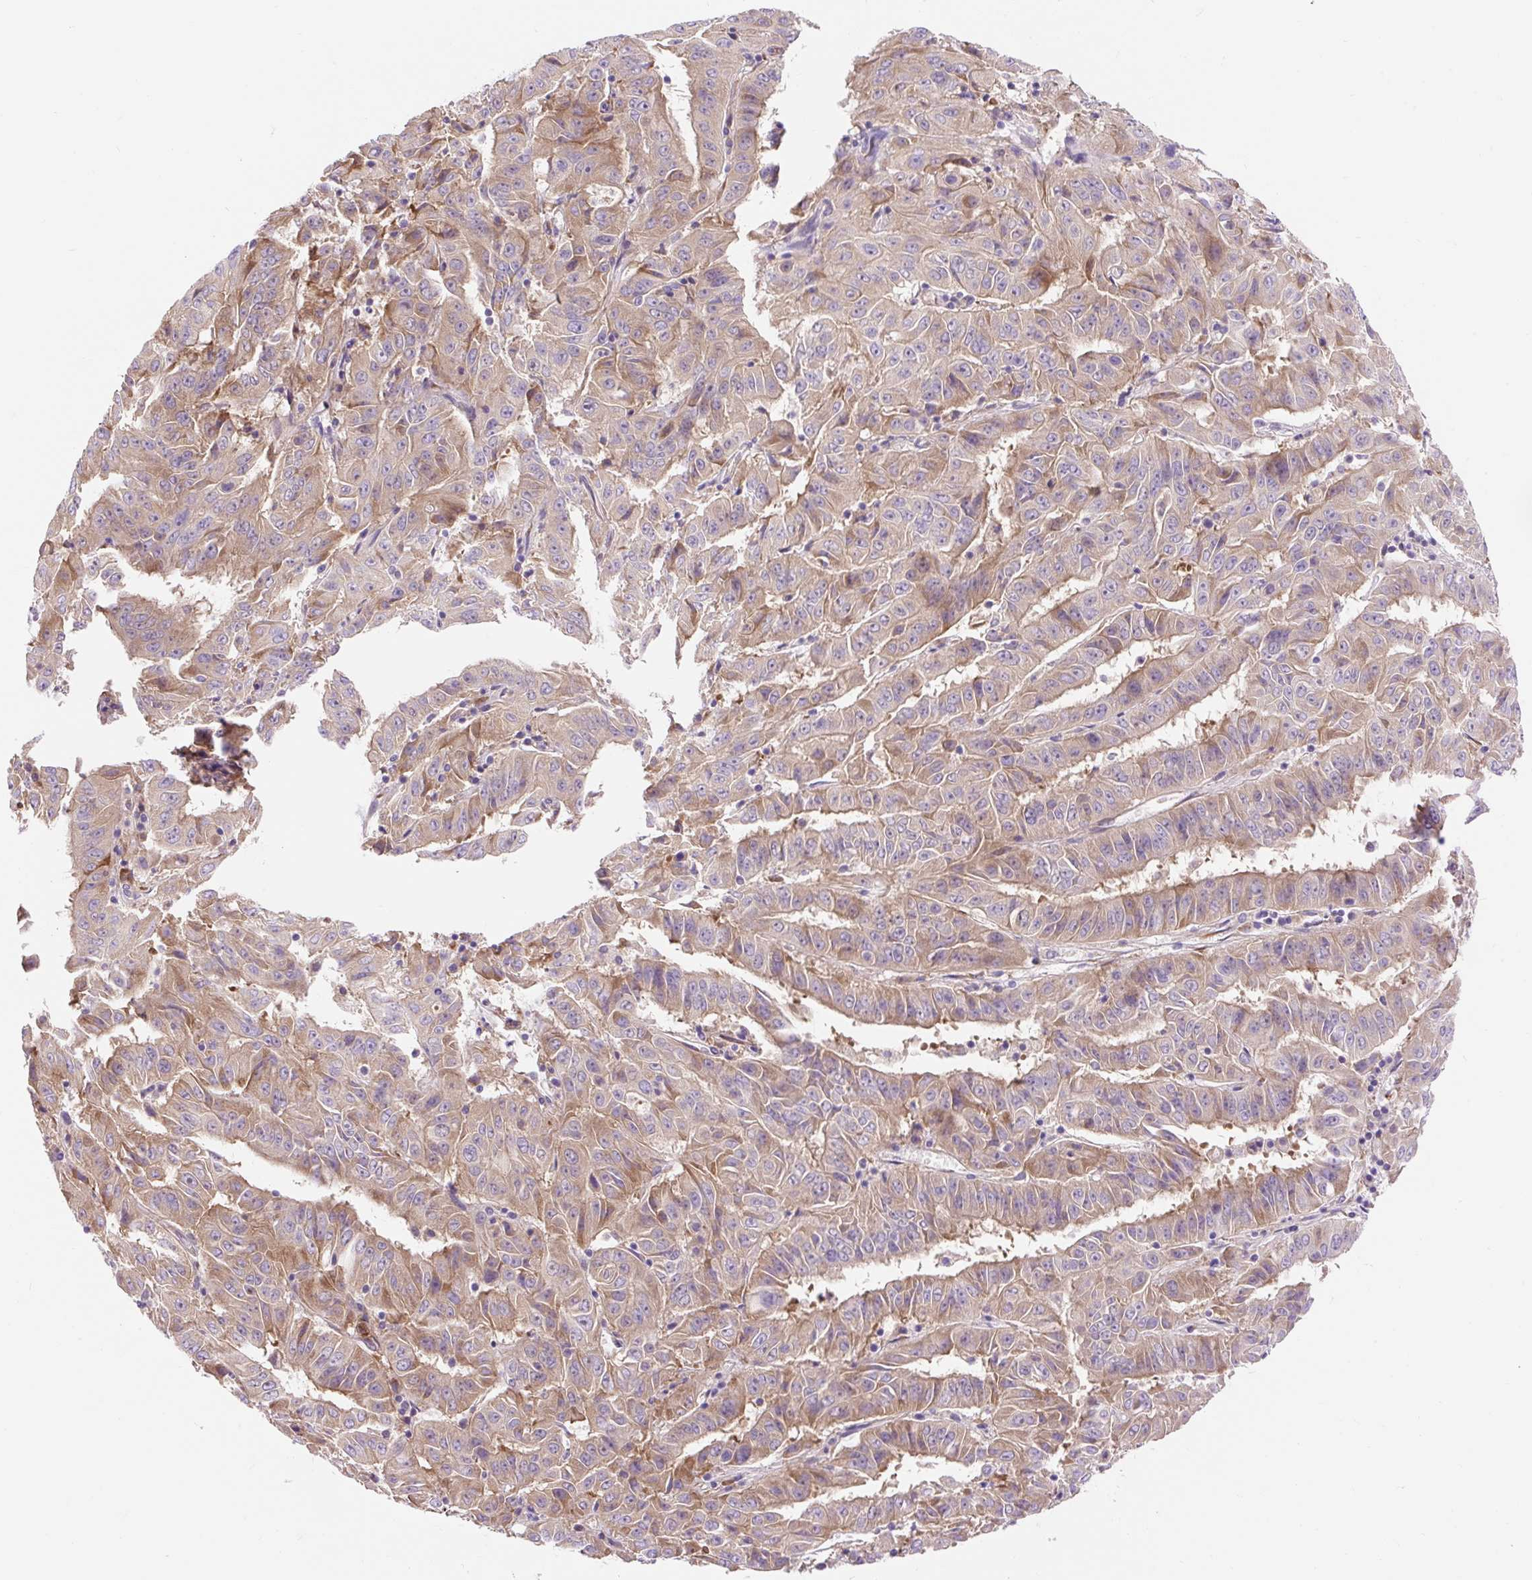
{"staining": {"intensity": "moderate", "quantity": "25%-75%", "location": "cytoplasmic/membranous"}, "tissue": "pancreatic cancer", "cell_type": "Tumor cells", "image_type": "cancer", "snomed": [{"axis": "morphology", "description": "Adenocarcinoma, NOS"}, {"axis": "topography", "description": "Pancreas"}], "caption": "A high-resolution photomicrograph shows immunohistochemistry staining of pancreatic cancer, which displays moderate cytoplasmic/membranous staining in approximately 25%-75% of tumor cells.", "gene": "GPR45", "patient": {"sex": "male", "age": 63}}